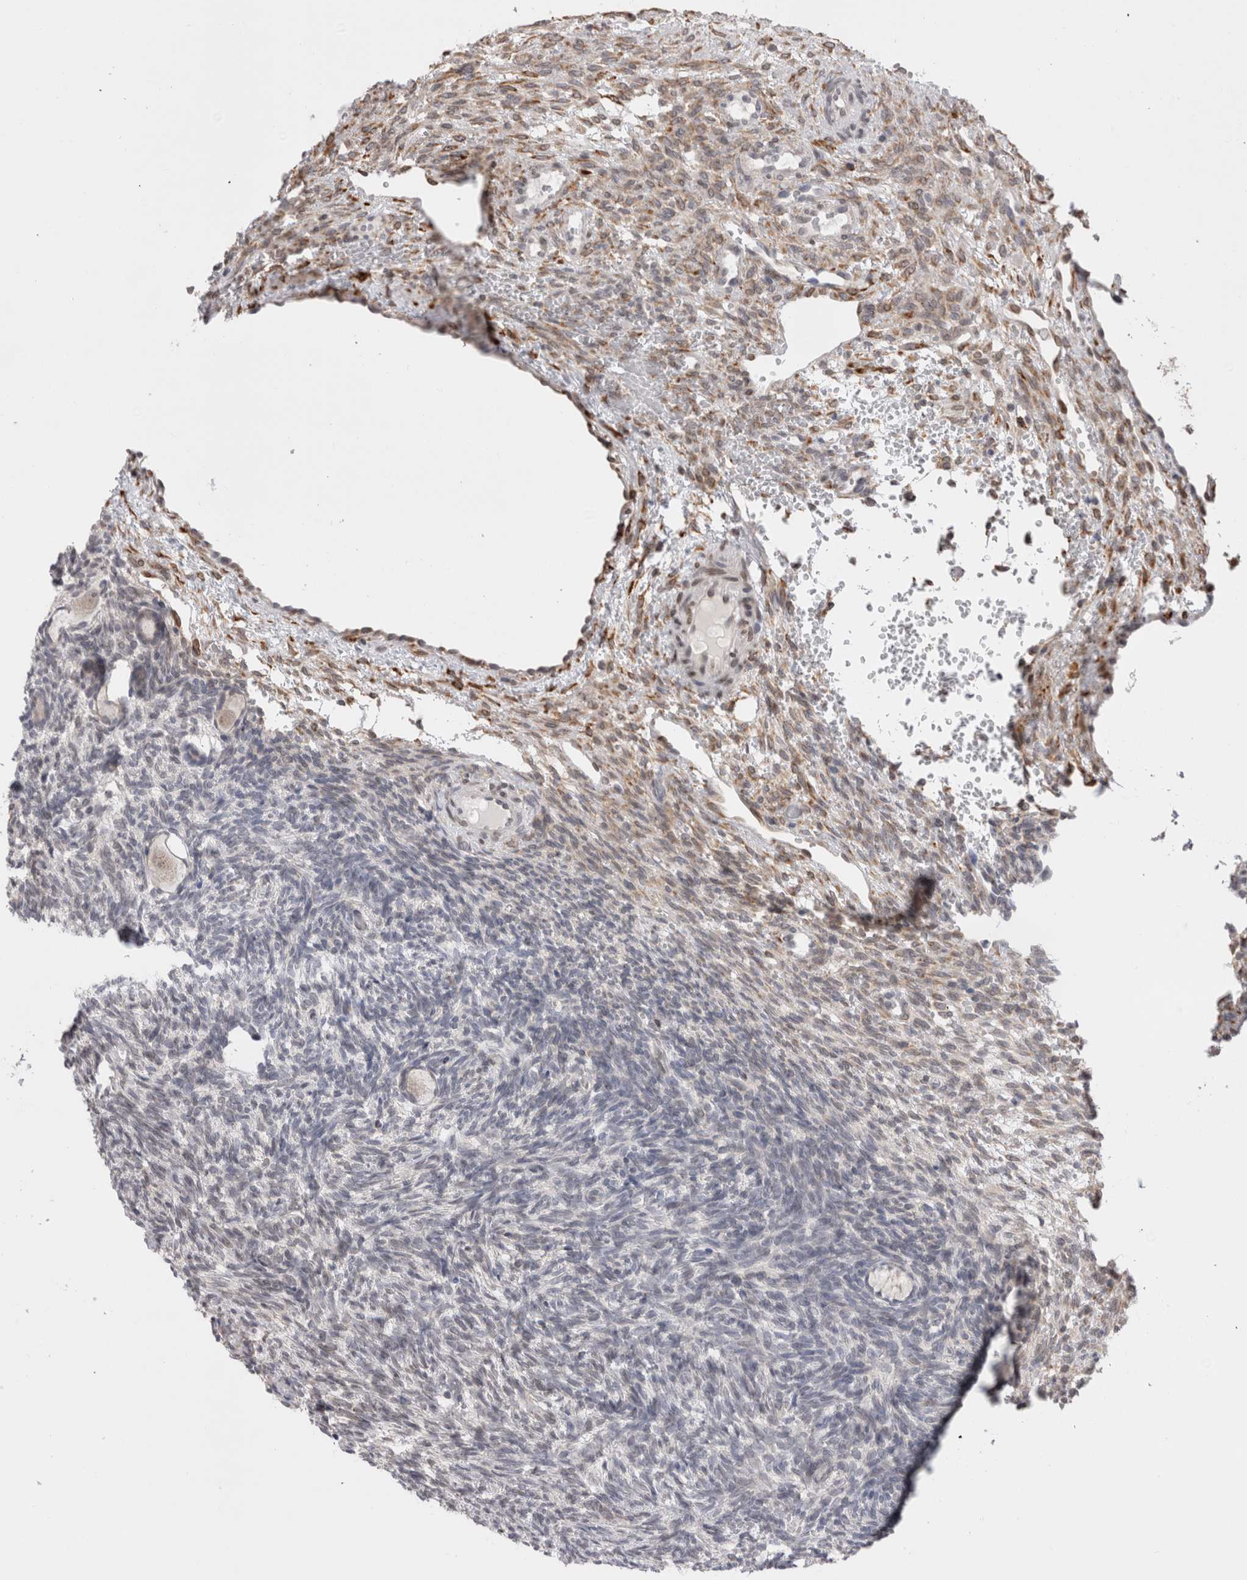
{"staining": {"intensity": "negative", "quantity": "none", "location": "none"}, "tissue": "ovary", "cell_type": "Follicle cells", "image_type": "normal", "snomed": [{"axis": "morphology", "description": "Normal tissue, NOS"}, {"axis": "topography", "description": "Ovary"}], "caption": "This is an immunohistochemistry photomicrograph of normal ovary. There is no expression in follicle cells.", "gene": "VCPIP1", "patient": {"sex": "female", "age": 34}}